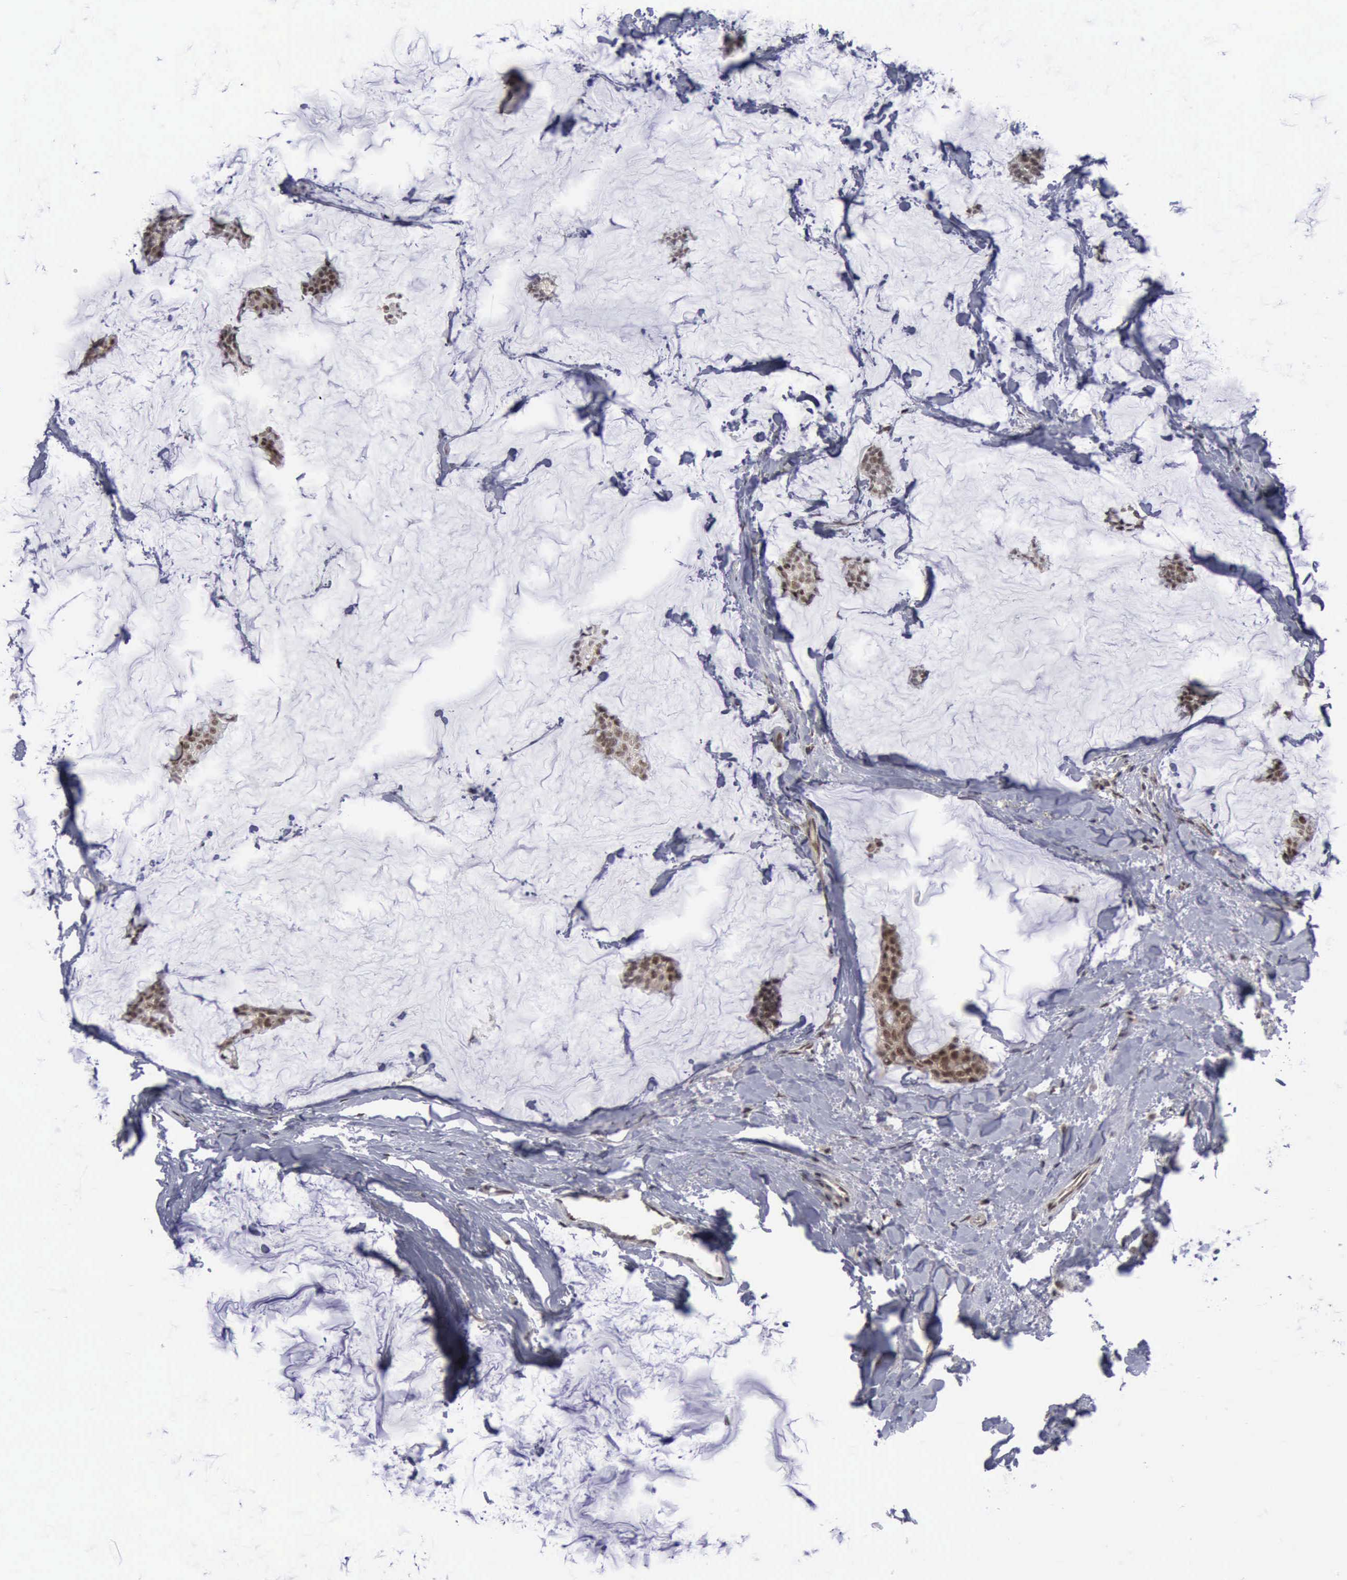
{"staining": {"intensity": "moderate", "quantity": ">75%", "location": "cytoplasmic/membranous,nuclear"}, "tissue": "breast cancer", "cell_type": "Tumor cells", "image_type": "cancer", "snomed": [{"axis": "morphology", "description": "Duct carcinoma"}, {"axis": "topography", "description": "Breast"}], "caption": "Immunohistochemical staining of human breast intraductal carcinoma shows medium levels of moderate cytoplasmic/membranous and nuclear protein staining in approximately >75% of tumor cells. The protein of interest is stained brown, and the nuclei are stained in blue (DAB (3,3'-diaminobenzidine) IHC with brightfield microscopy, high magnification).", "gene": "ATM", "patient": {"sex": "female", "age": 93}}